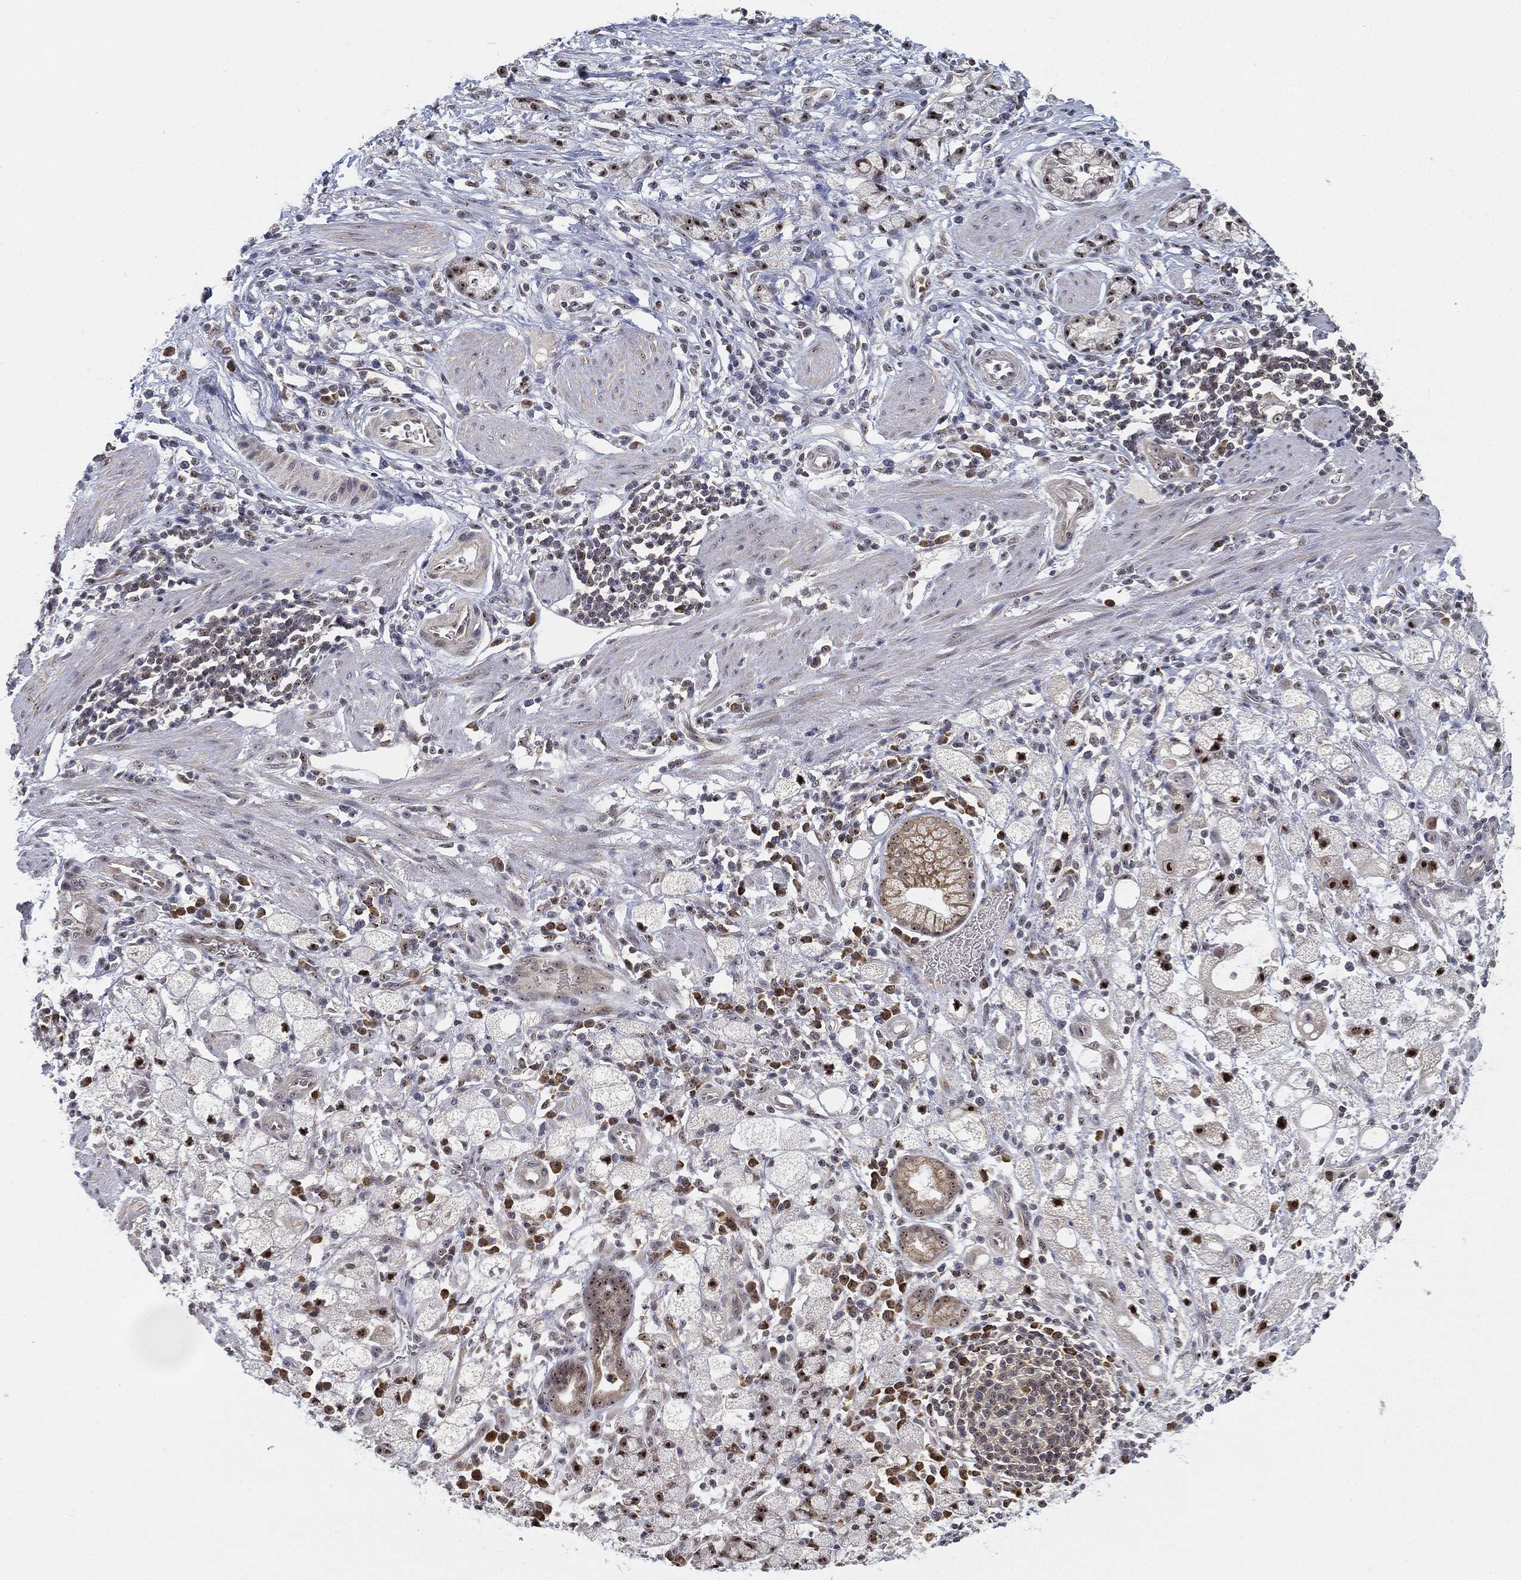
{"staining": {"intensity": "strong", "quantity": ">75%", "location": "nuclear"}, "tissue": "stomach cancer", "cell_type": "Tumor cells", "image_type": "cancer", "snomed": [{"axis": "morphology", "description": "Adenocarcinoma, NOS"}, {"axis": "topography", "description": "Stomach"}], "caption": "An image showing strong nuclear expression in about >75% of tumor cells in stomach adenocarcinoma, as visualized by brown immunohistochemical staining.", "gene": "PPP1R16B", "patient": {"sex": "male", "age": 58}}